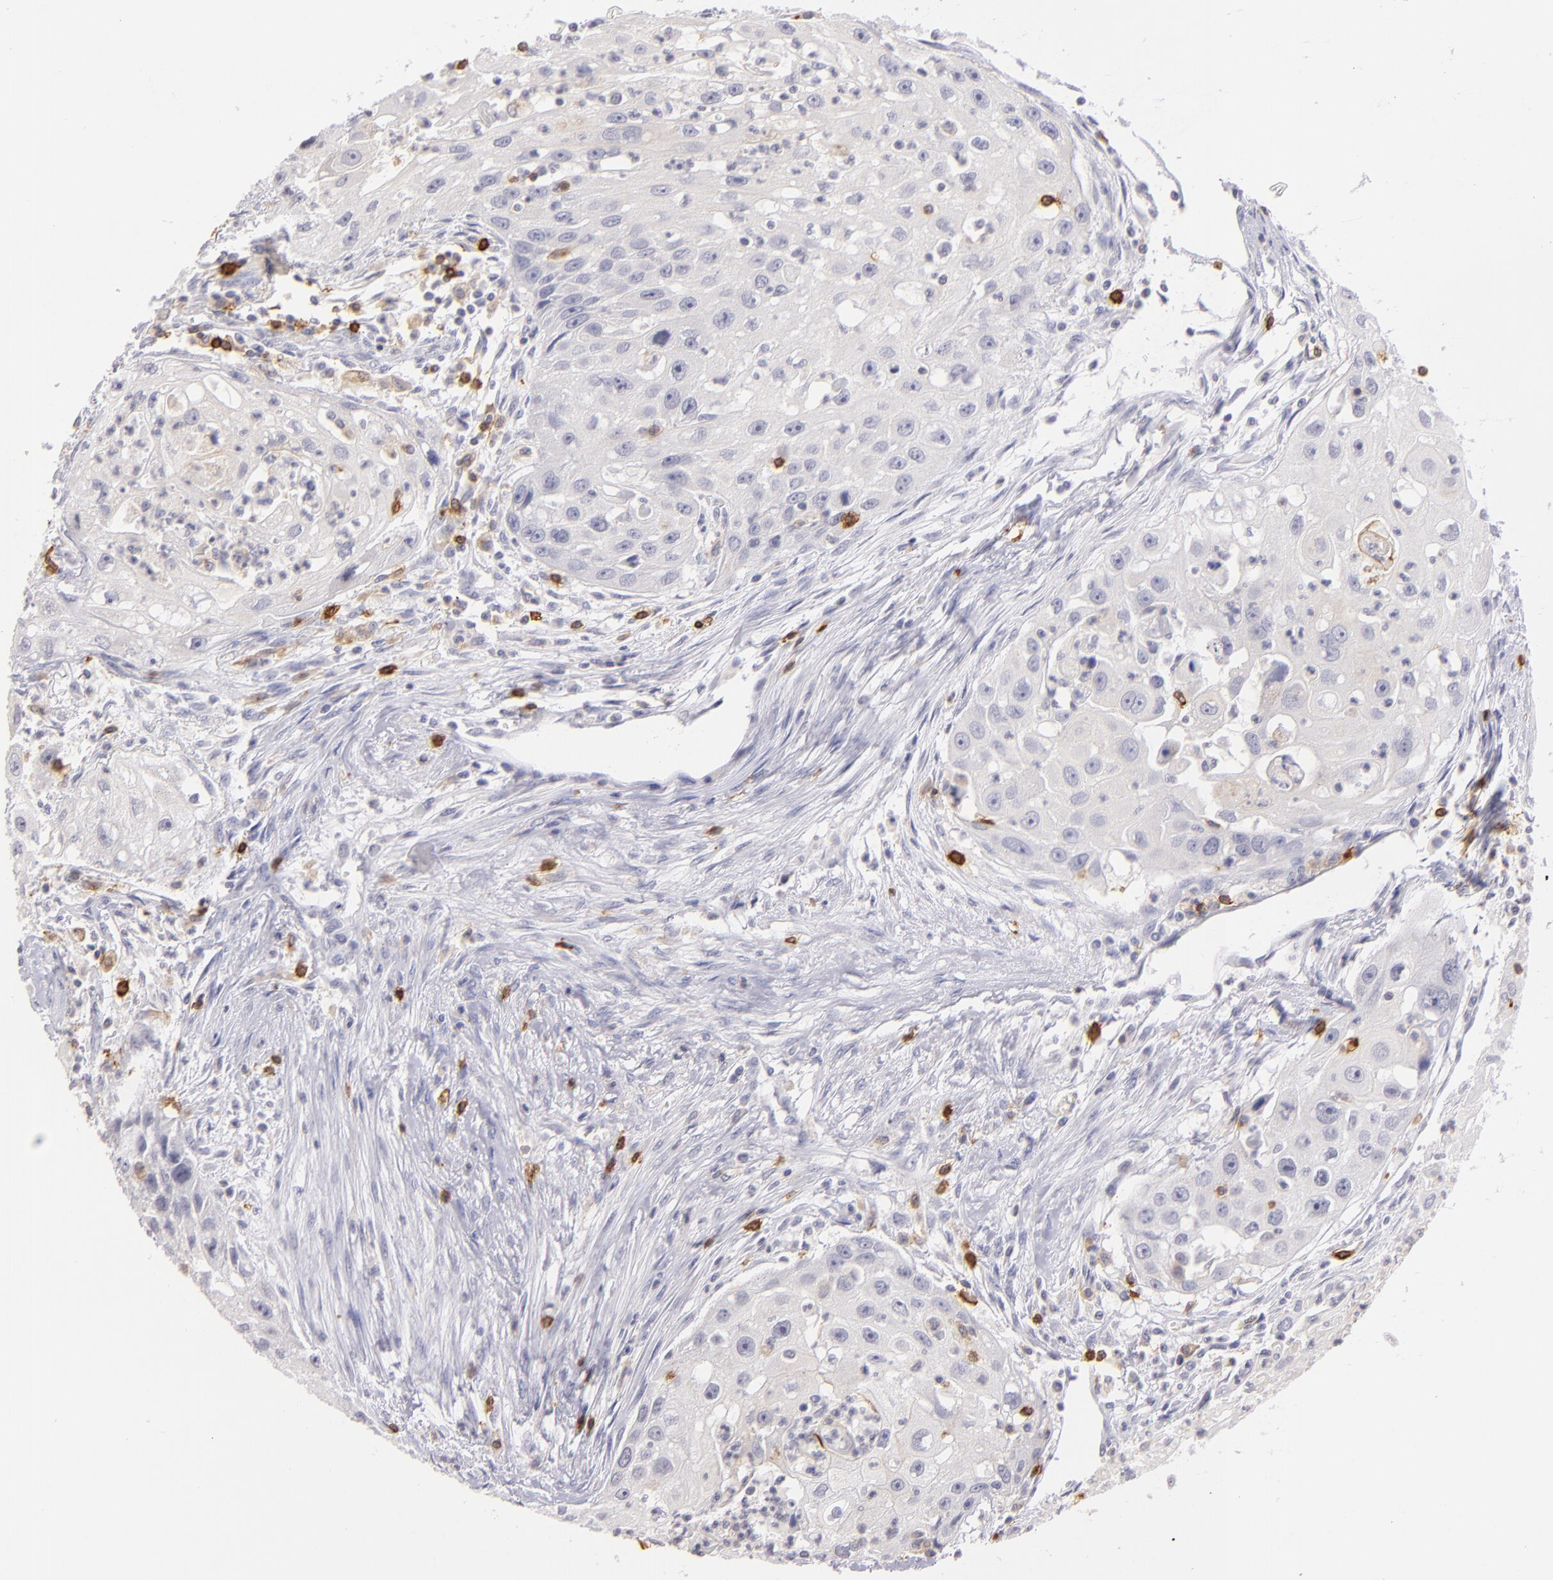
{"staining": {"intensity": "negative", "quantity": "none", "location": "none"}, "tissue": "head and neck cancer", "cell_type": "Tumor cells", "image_type": "cancer", "snomed": [{"axis": "morphology", "description": "Squamous cell carcinoma, NOS"}, {"axis": "topography", "description": "Head-Neck"}], "caption": "An immunohistochemistry (IHC) micrograph of head and neck cancer is shown. There is no staining in tumor cells of head and neck cancer.", "gene": "IL2RA", "patient": {"sex": "male", "age": 64}}